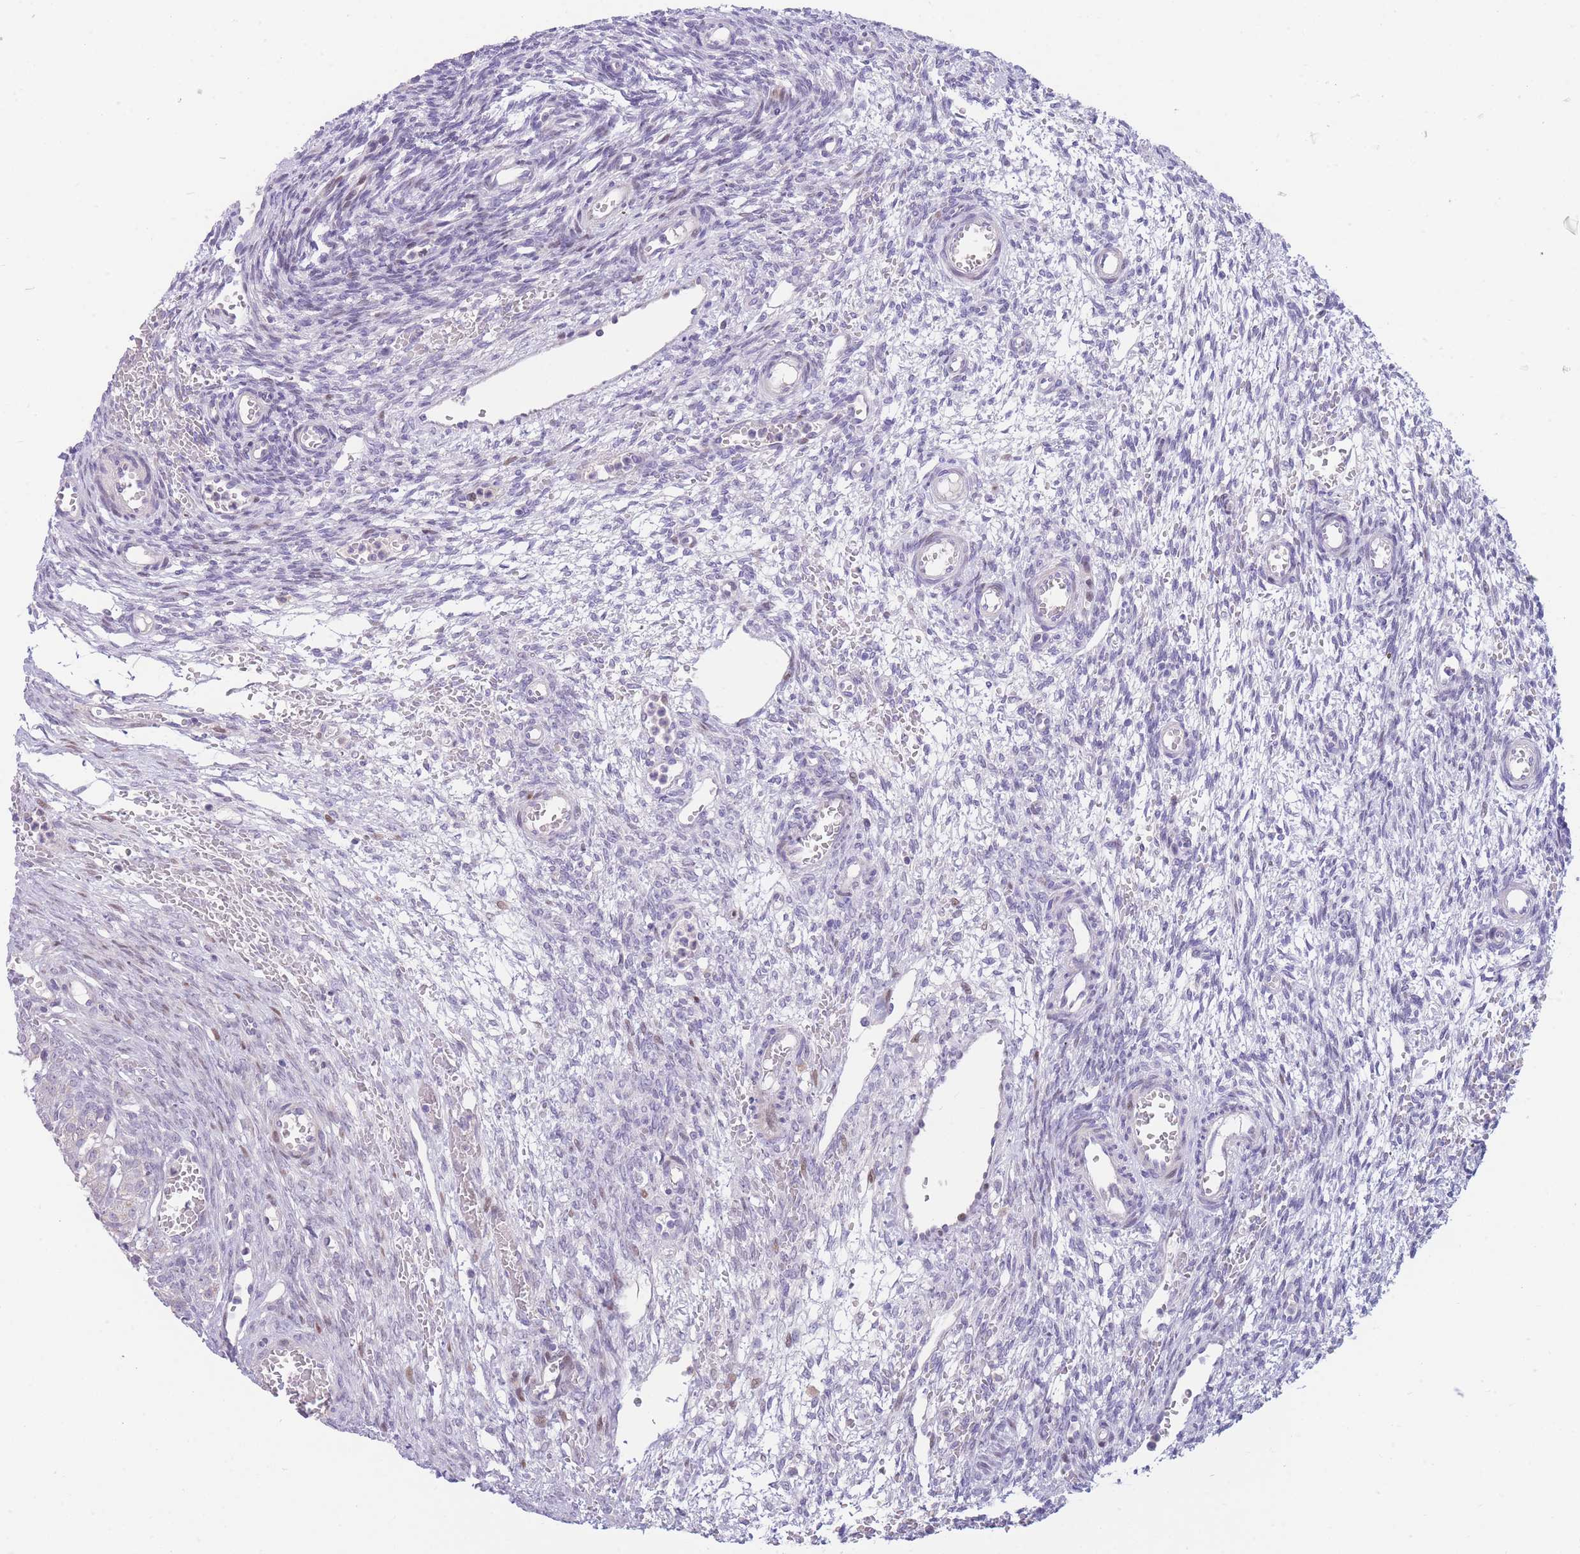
{"staining": {"intensity": "negative", "quantity": "none", "location": "none"}, "tissue": "ovary", "cell_type": "Follicle cells", "image_type": "normal", "snomed": [{"axis": "morphology", "description": "Normal tissue, NOS"}, {"axis": "topography", "description": "Ovary"}], "caption": "IHC histopathology image of benign ovary: ovary stained with DAB (3,3'-diaminobenzidine) exhibits no significant protein positivity in follicle cells.", "gene": "SHCBP1", "patient": {"sex": "female", "age": 39}}